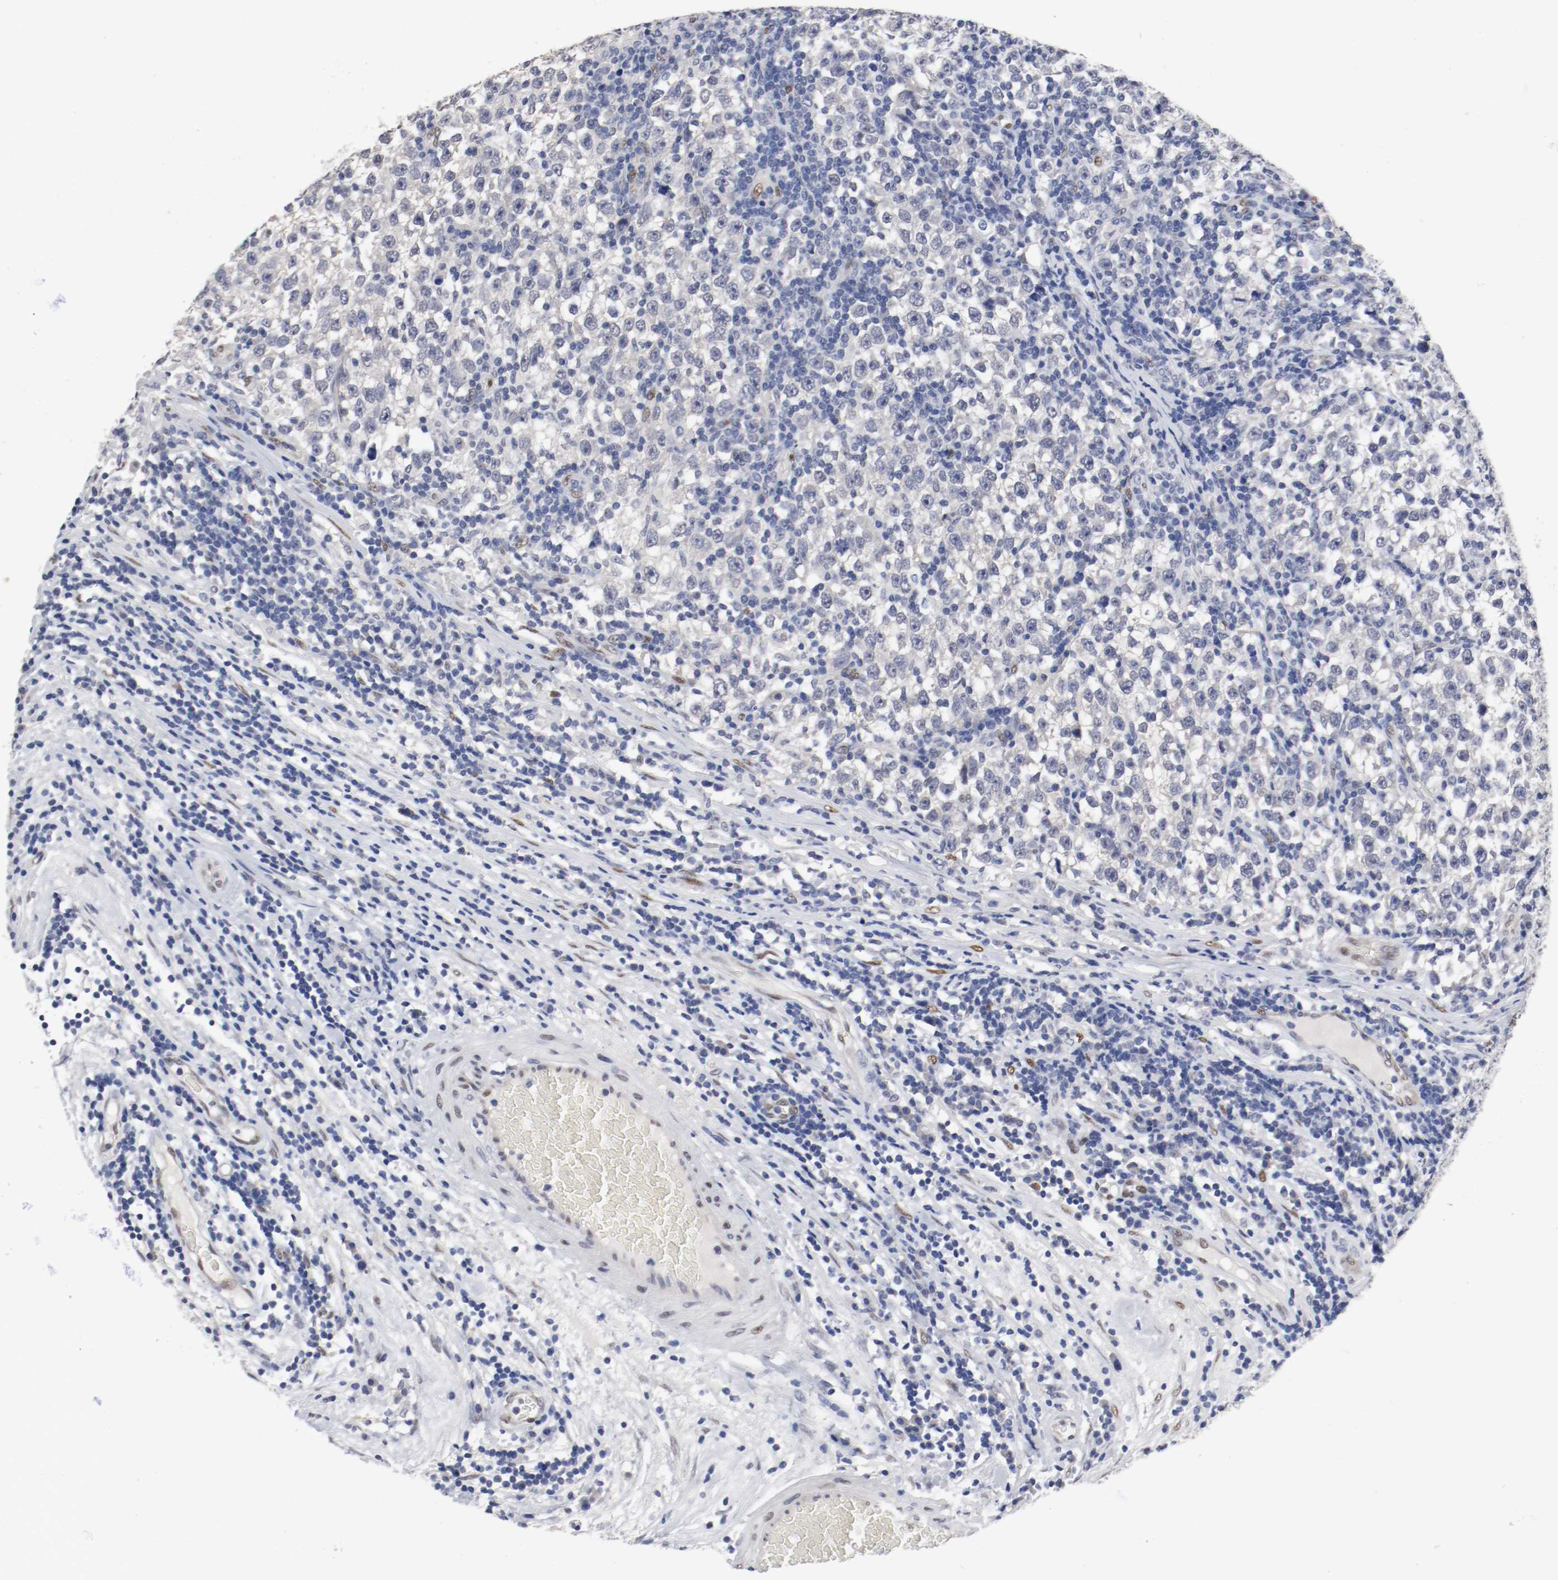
{"staining": {"intensity": "negative", "quantity": "none", "location": "none"}, "tissue": "testis cancer", "cell_type": "Tumor cells", "image_type": "cancer", "snomed": [{"axis": "morphology", "description": "Seminoma, NOS"}, {"axis": "topography", "description": "Testis"}], "caption": "Immunohistochemical staining of human testis seminoma demonstrates no significant expression in tumor cells. The staining was performed using DAB to visualize the protein expression in brown, while the nuclei were stained in blue with hematoxylin (Magnification: 20x).", "gene": "FOSL2", "patient": {"sex": "male", "age": 43}}